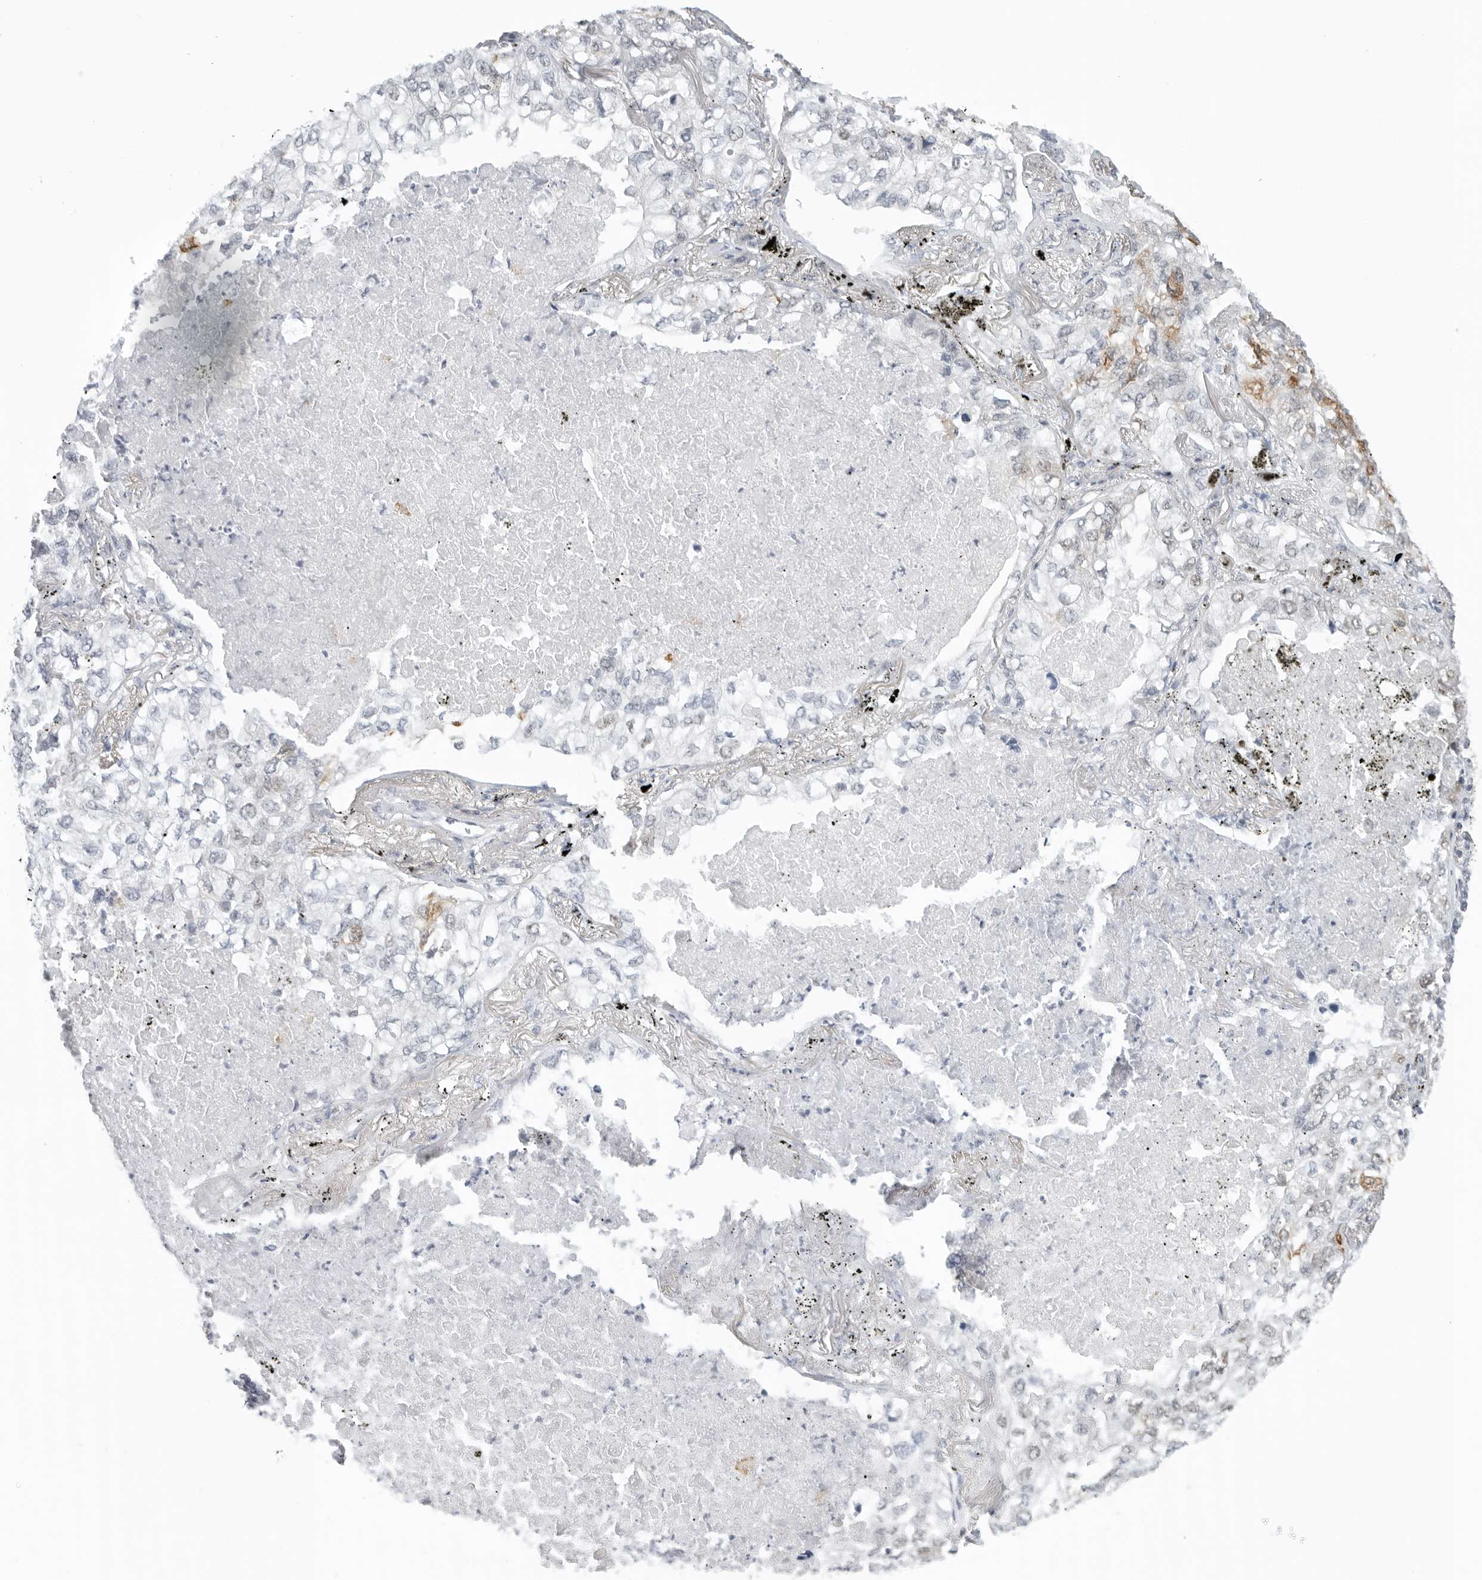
{"staining": {"intensity": "moderate", "quantity": "<25%", "location": "cytoplasmic/membranous"}, "tissue": "lung cancer", "cell_type": "Tumor cells", "image_type": "cancer", "snomed": [{"axis": "morphology", "description": "Adenocarcinoma, NOS"}, {"axis": "topography", "description": "Lung"}], "caption": "Protein expression analysis of lung adenocarcinoma reveals moderate cytoplasmic/membranous expression in approximately <25% of tumor cells.", "gene": "FOXK2", "patient": {"sex": "male", "age": 65}}